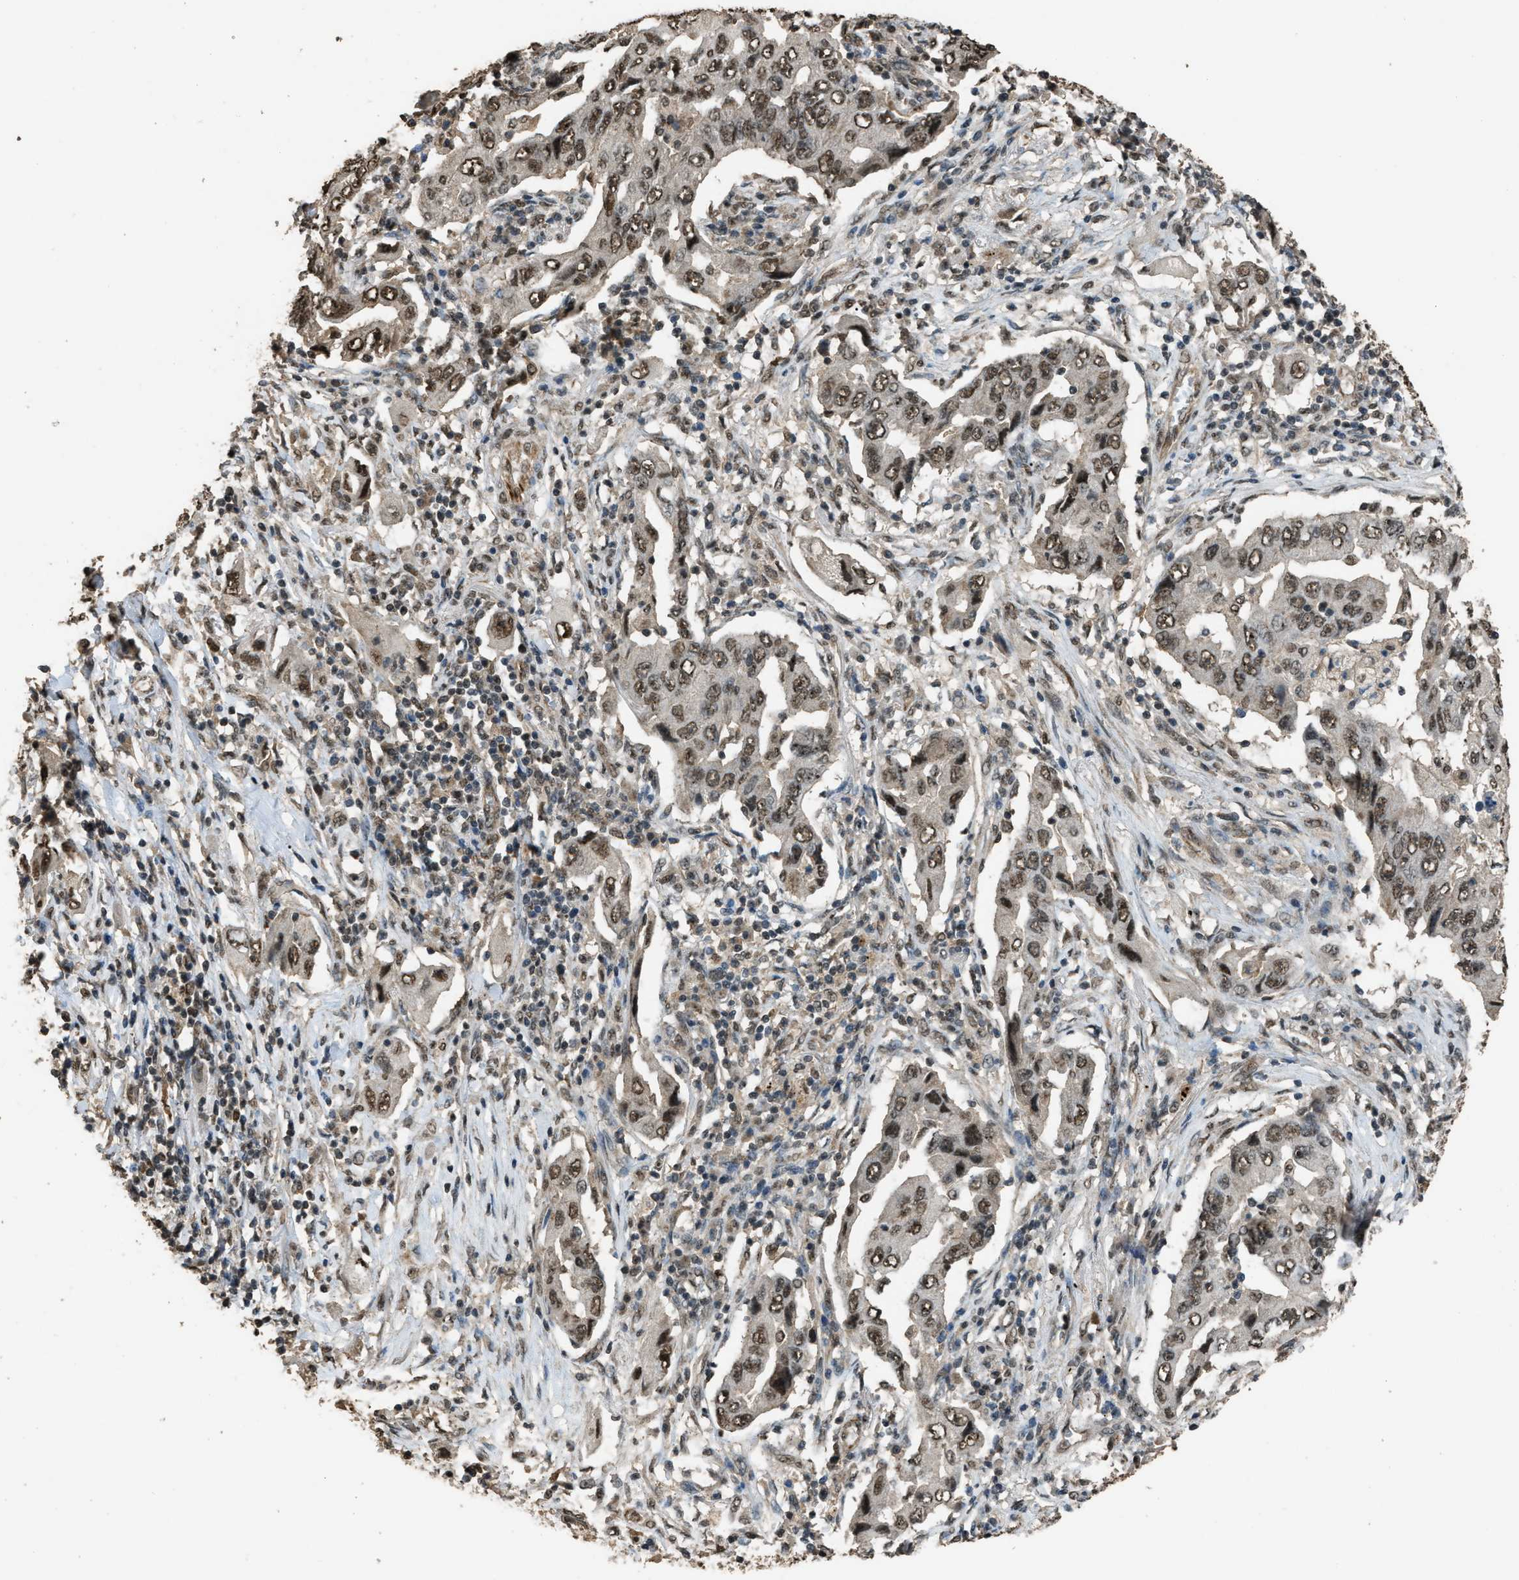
{"staining": {"intensity": "moderate", "quantity": ">75%", "location": "nuclear"}, "tissue": "lung cancer", "cell_type": "Tumor cells", "image_type": "cancer", "snomed": [{"axis": "morphology", "description": "Adenocarcinoma, NOS"}, {"axis": "topography", "description": "Lung"}], "caption": "The image shows immunohistochemical staining of lung cancer (adenocarcinoma). There is moderate nuclear positivity is appreciated in about >75% of tumor cells.", "gene": "SERTAD2", "patient": {"sex": "female", "age": 65}}